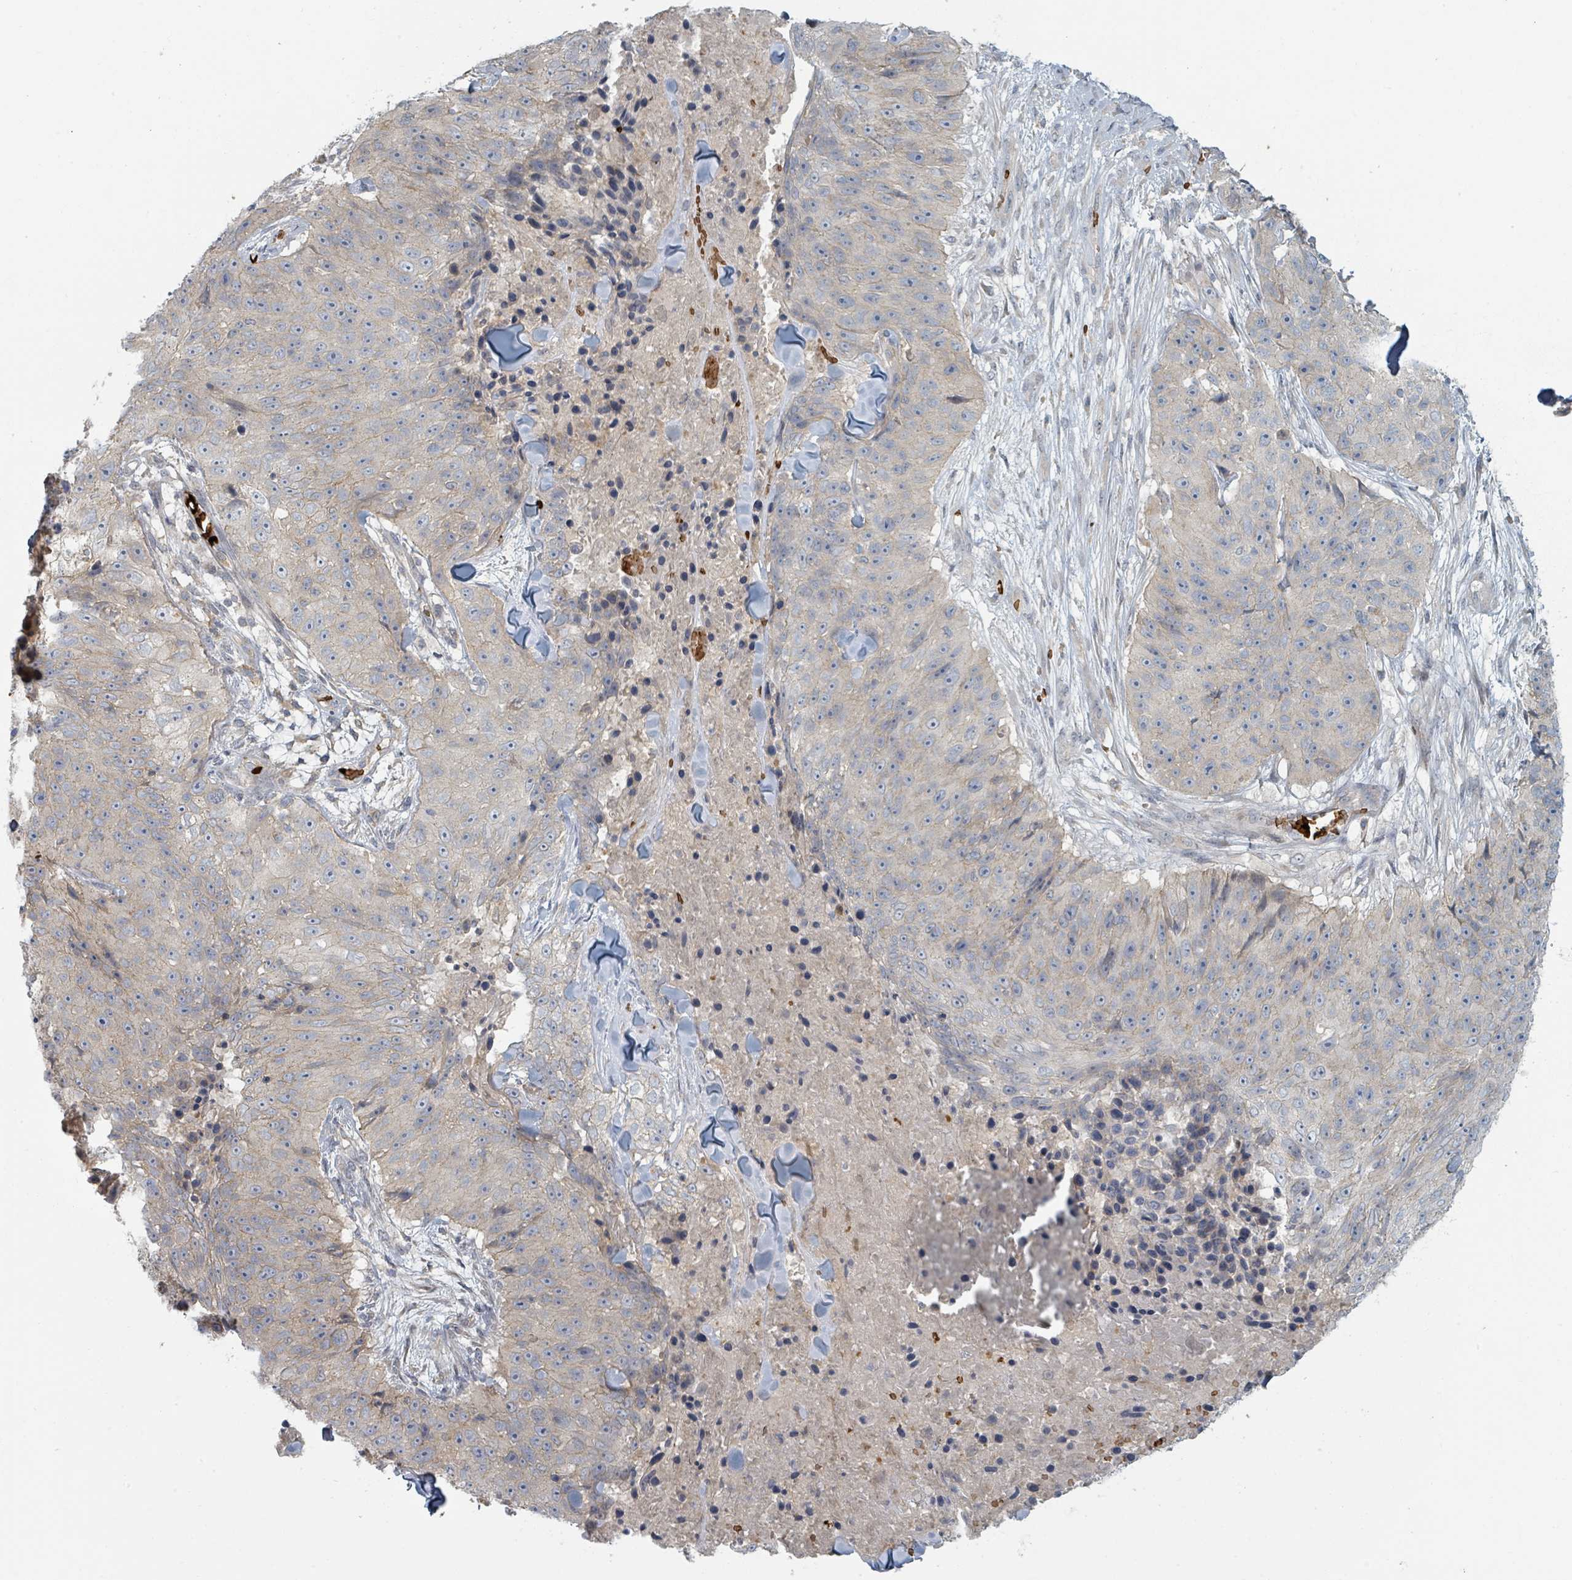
{"staining": {"intensity": "negative", "quantity": "none", "location": "none"}, "tissue": "skin cancer", "cell_type": "Tumor cells", "image_type": "cancer", "snomed": [{"axis": "morphology", "description": "Squamous cell carcinoma, NOS"}, {"axis": "topography", "description": "Skin"}], "caption": "Immunohistochemistry (IHC) of skin cancer exhibits no expression in tumor cells.", "gene": "TRPC4AP", "patient": {"sex": "female", "age": 87}}